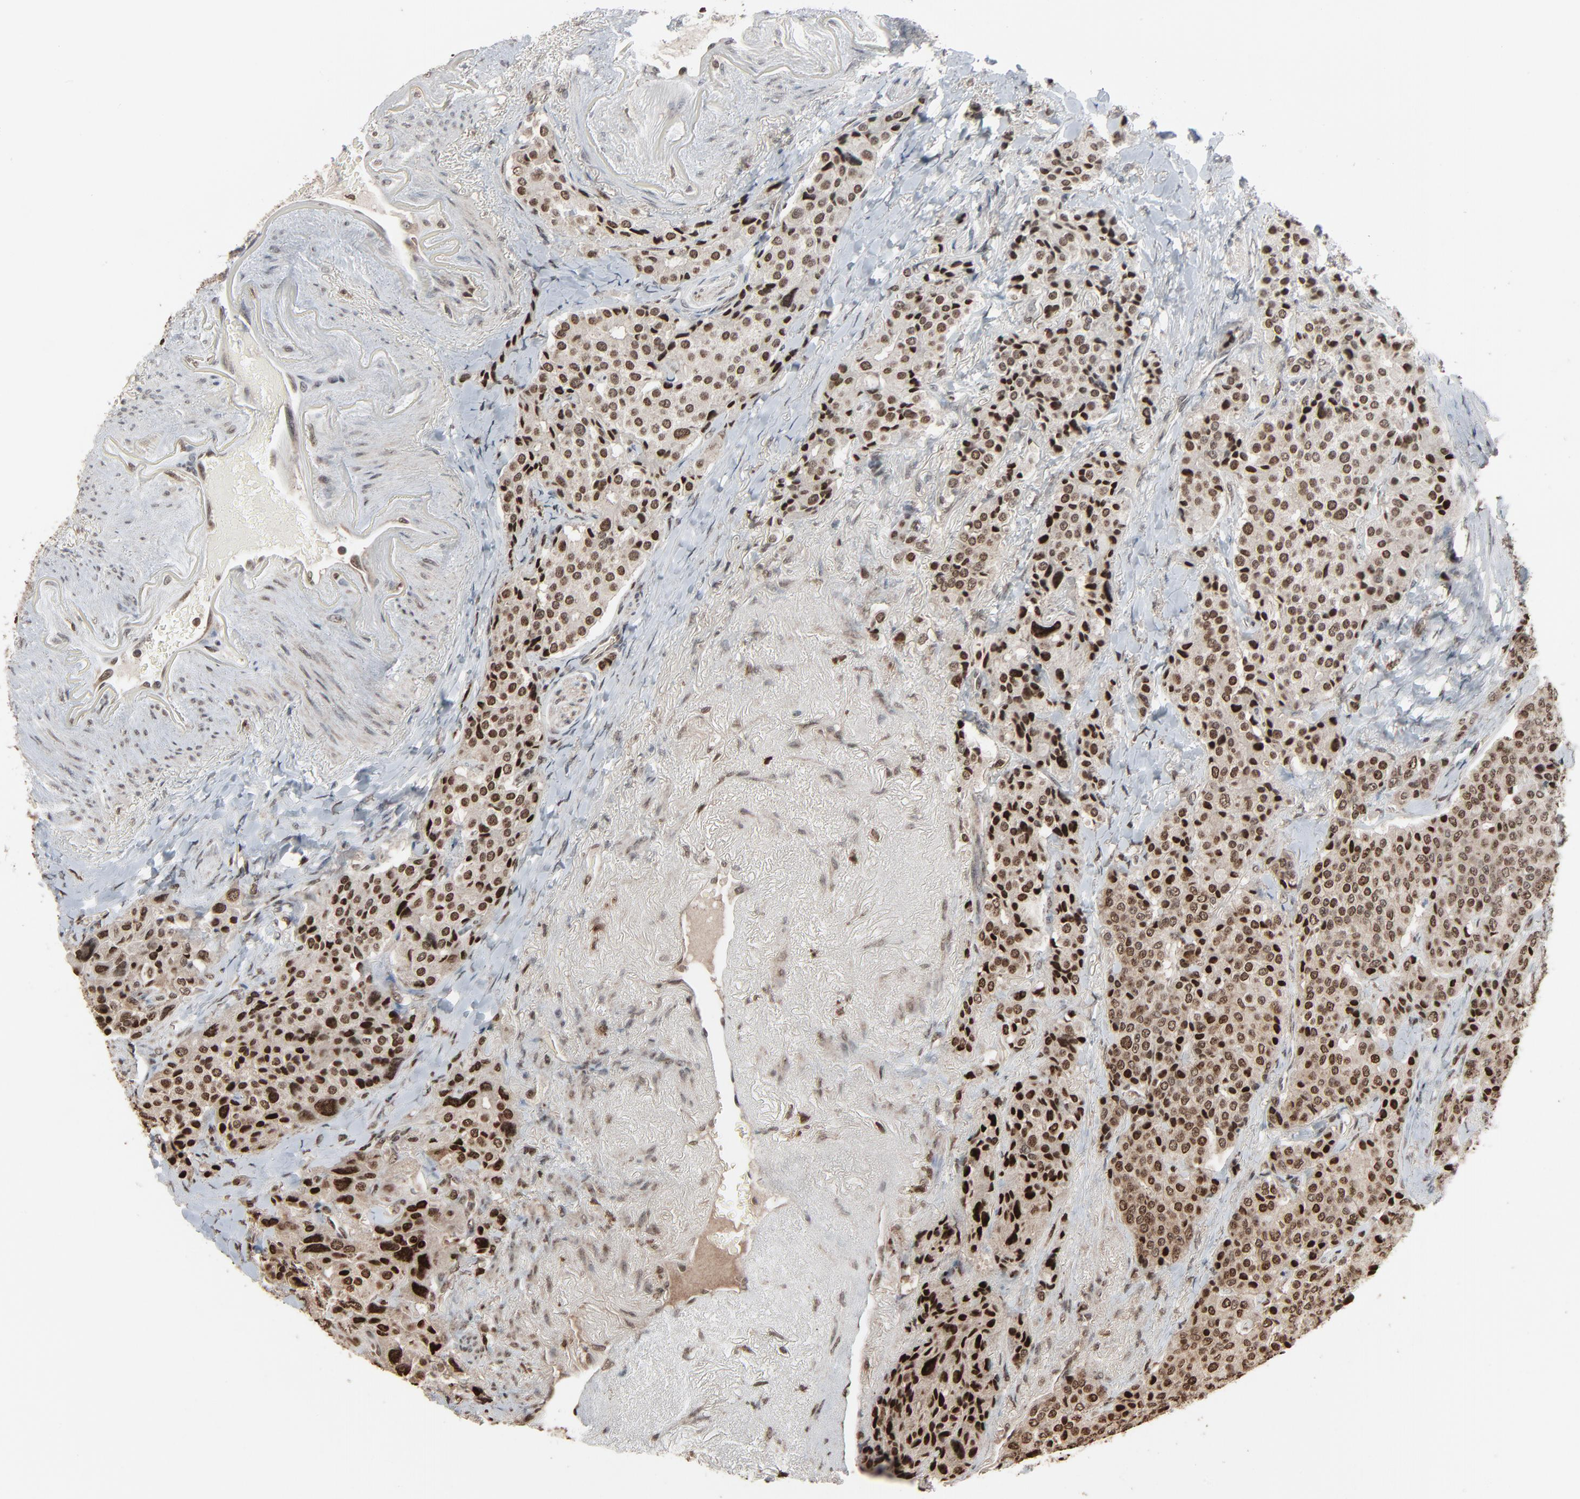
{"staining": {"intensity": "moderate", "quantity": ">75%", "location": "nuclear"}, "tissue": "carcinoid", "cell_type": "Tumor cells", "image_type": "cancer", "snomed": [{"axis": "morphology", "description": "Carcinoid, malignant, NOS"}, {"axis": "topography", "description": "Colon"}], "caption": "A brown stain shows moderate nuclear positivity of a protein in carcinoid tumor cells.", "gene": "RPS6KA3", "patient": {"sex": "female", "age": 61}}